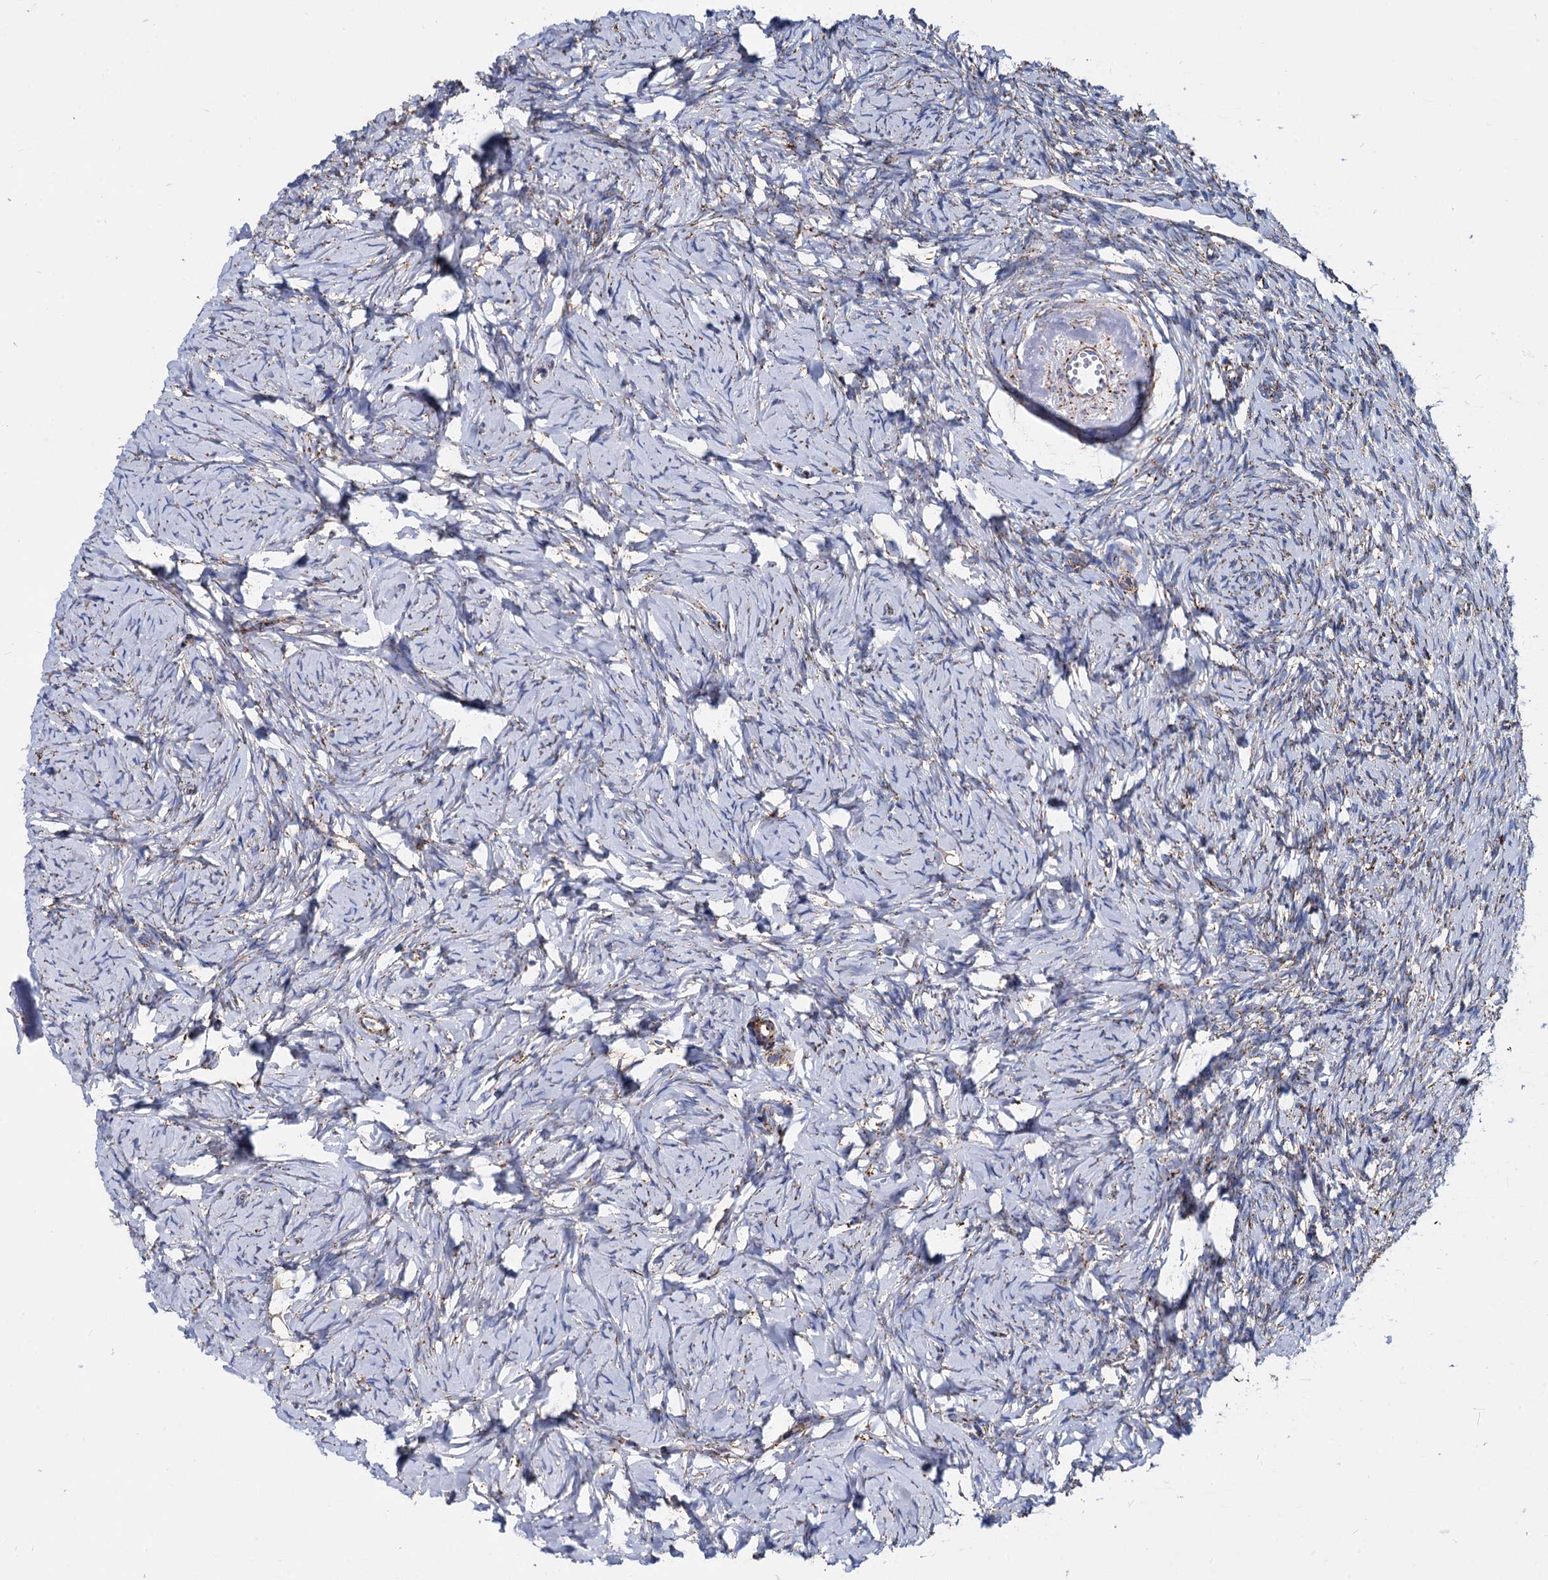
{"staining": {"intensity": "negative", "quantity": "none", "location": "none"}, "tissue": "ovary", "cell_type": "Ovarian stroma cells", "image_type": "normal", "snomed": [{"axis": "morphology", "description": "Normal tissue, NOS"}, {"axis": "topography", "description": "Ovary"}], "caption": "DAB immunohistochemical staining of unremarkable human ovary demonstrates no significant positivity in ovarian stroma cells. (Stains: DAB (3,3'-diaminobenzidine) immunohistochemistry (IHC) with hematoxylin counter stain, Microscopy: brightfield microscopy at high magnification).", "gene": "TIMM10", "patient": {"sex": "female", "age": 51}}